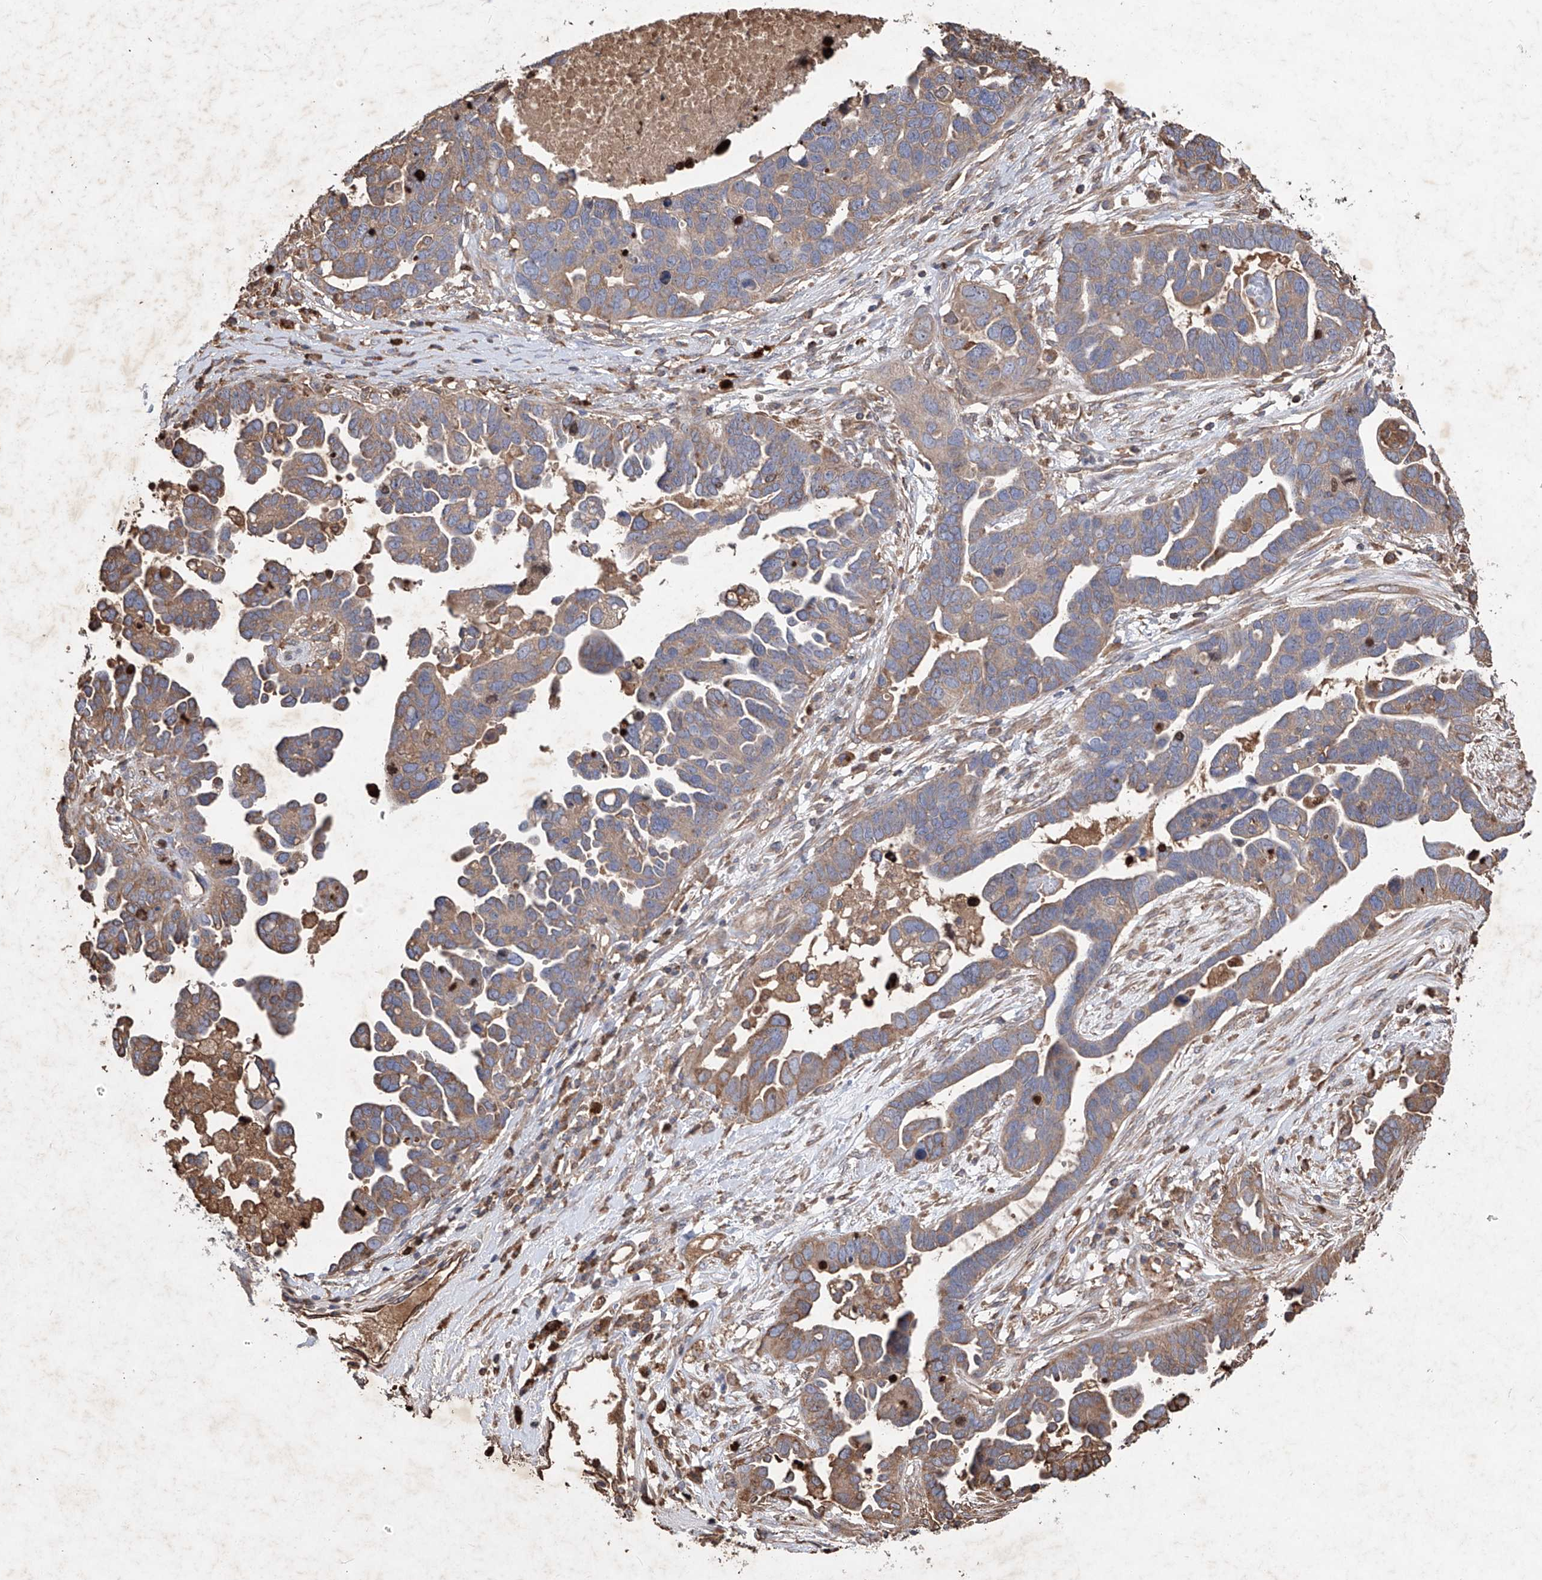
{"staining": {"intensity": "moderate", "quantity": "25%-75%", "location": "cytoplasmic/membranous"}, "tissue": "ovarian cancer", "cell_type": "Tumor cells", "image_type": "cancer", "snomed": [{"axis": "morphology", "description": "Cystadenocarcinoma, serous, NOS"}, {"axis": "topography", "description": "Ovary"}], "caption": "A high-resolution micrograph shows IHC staining of serous cystadenocarcinoma (ovarian), which shows moderate cytoplasmic/membranous expression in approximately 25%-75% of tumor cells.", "gene": "EDN1", "patient": {"sex": "female", "age": 54}}